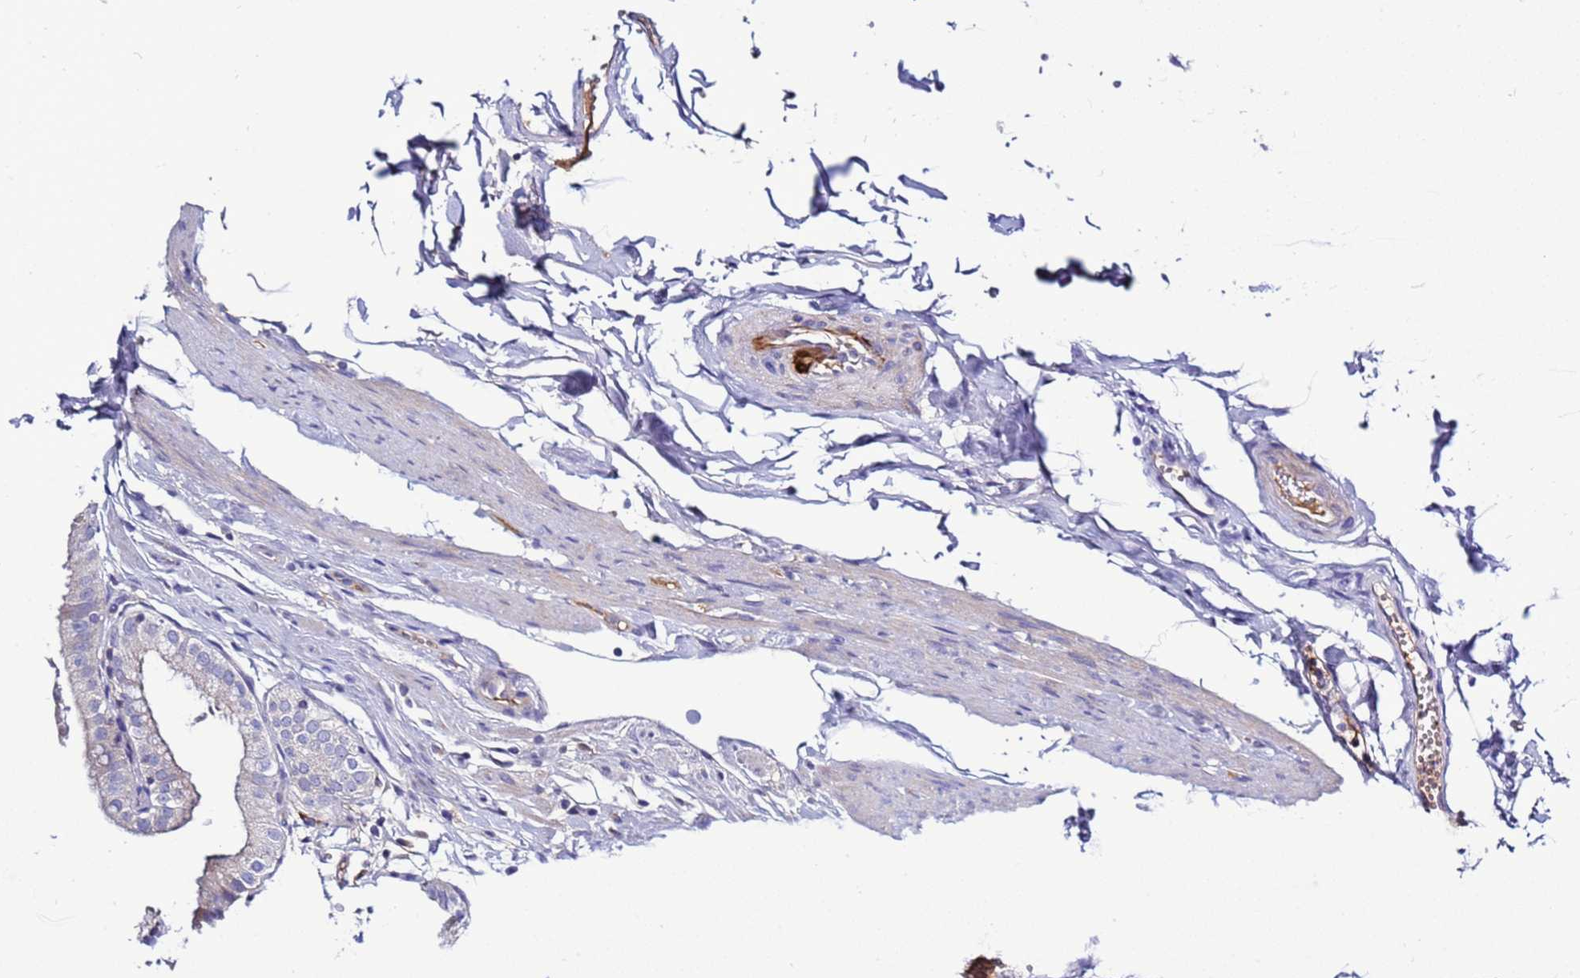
{"staining": {"intensity": "negative", "quantity": "none", "location": "none"}, "tissue": "gallbladder", "cell_type": "Glandular cells", "image_type": "normal", "snomed": [{"axis": "morphology", "description": "Normal tissue, NOS"}, {"axis": "topography", "description": "Gallbladder"}], "caption": "This is an IHC image of normal gallbladder. There is no expression in glandular cells.", "gene": "C4orf46", "patient": {"sex": "female", "age": 61}}